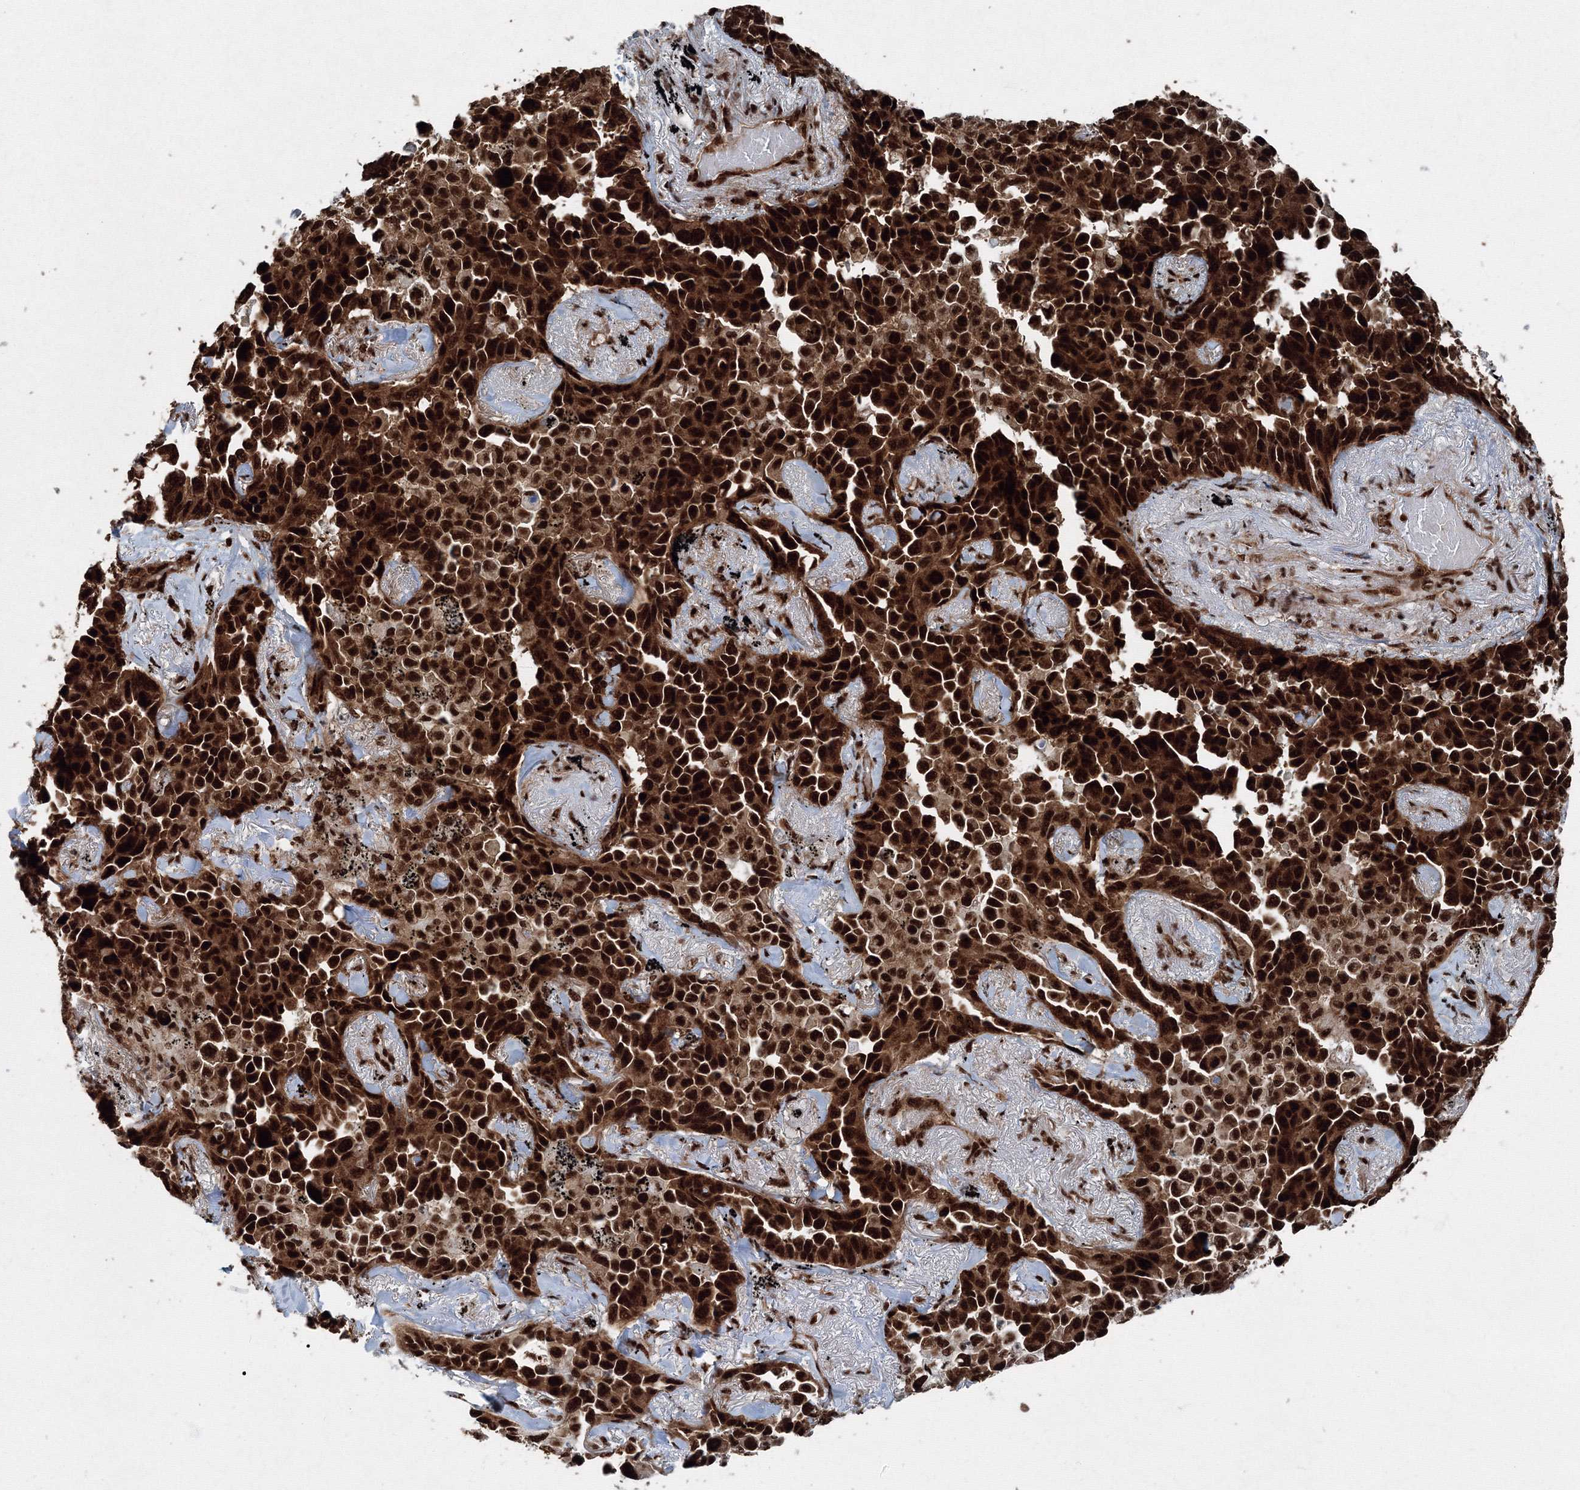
{"staining": {"intensity": "strong", "quantity": ">75%", "location": "cytoplasmic/membranous,nuclear"}, "tissue": "lung cancer", "cell_type": "Tumor cells", "image_type": "cancer", "snomed": [{"axis": "morphology", "description": "Adenocarcinoma, NOS"}, {"axis": "topography", "description": "Lung"}], "caption": "A histopathology image showing strong cytoplasmic/membranous and nuclear positivity in approximately >75% of tumor cells in lung cancer, as visualized by brown immunohistochemical staining.", "gene": "SNRPC", "patient": {"sex": "female", "age": 67}}